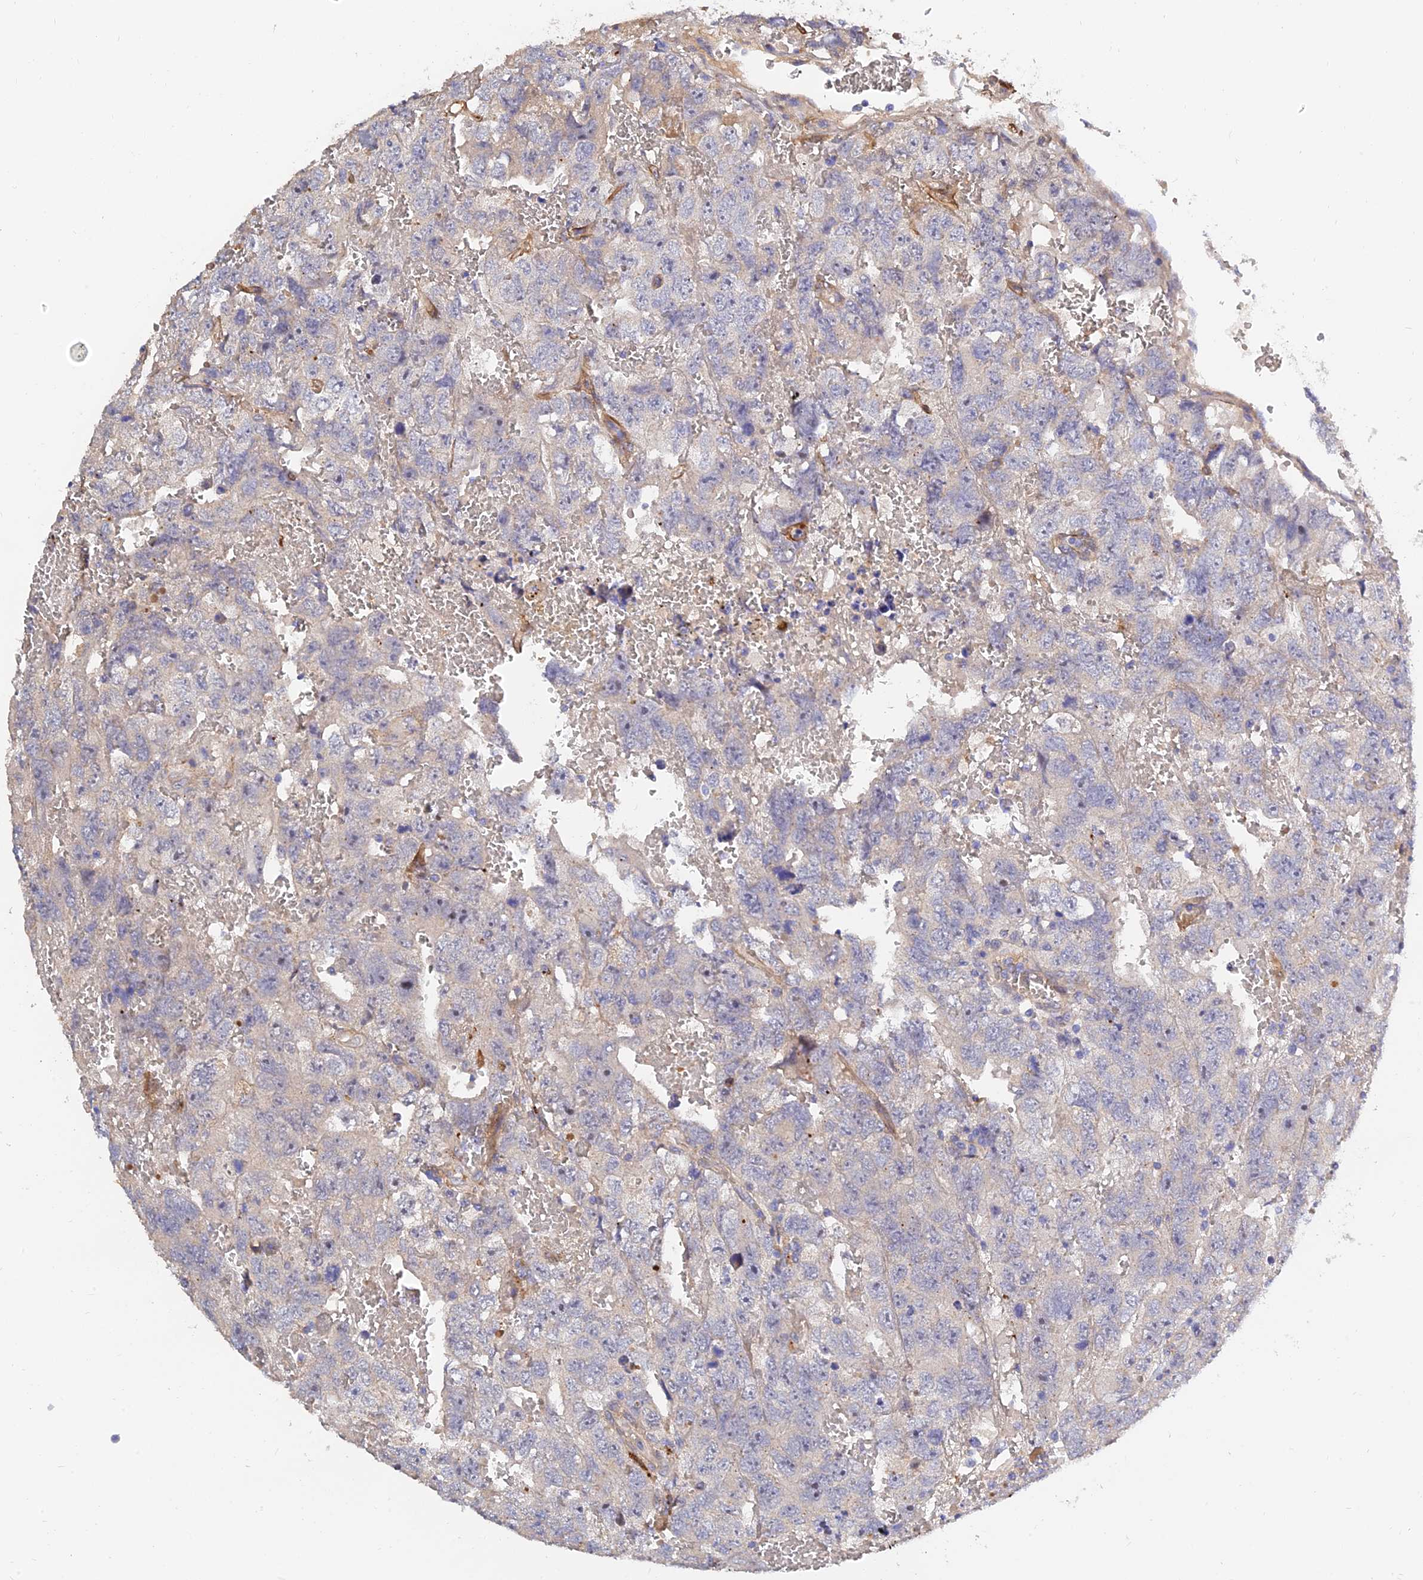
{"staining": {"intensity": "negative", "quantity": "none", "location": "none"}, "tissue": "testis cancer", "cell_type": "Tumor cells", "image_type": "cancer", "snomed": [{"axis": "morphology", "description": "Carcinoma, Embryonal, NOS"}, {"axis": "topography", "description": "Testis"}], "caption": "Testis cancer was stained to show a protein in brown. There is no significant expression in tumor cells.", "gene": "MRPL35", "patient": {"sex": "male", "age": 45}}